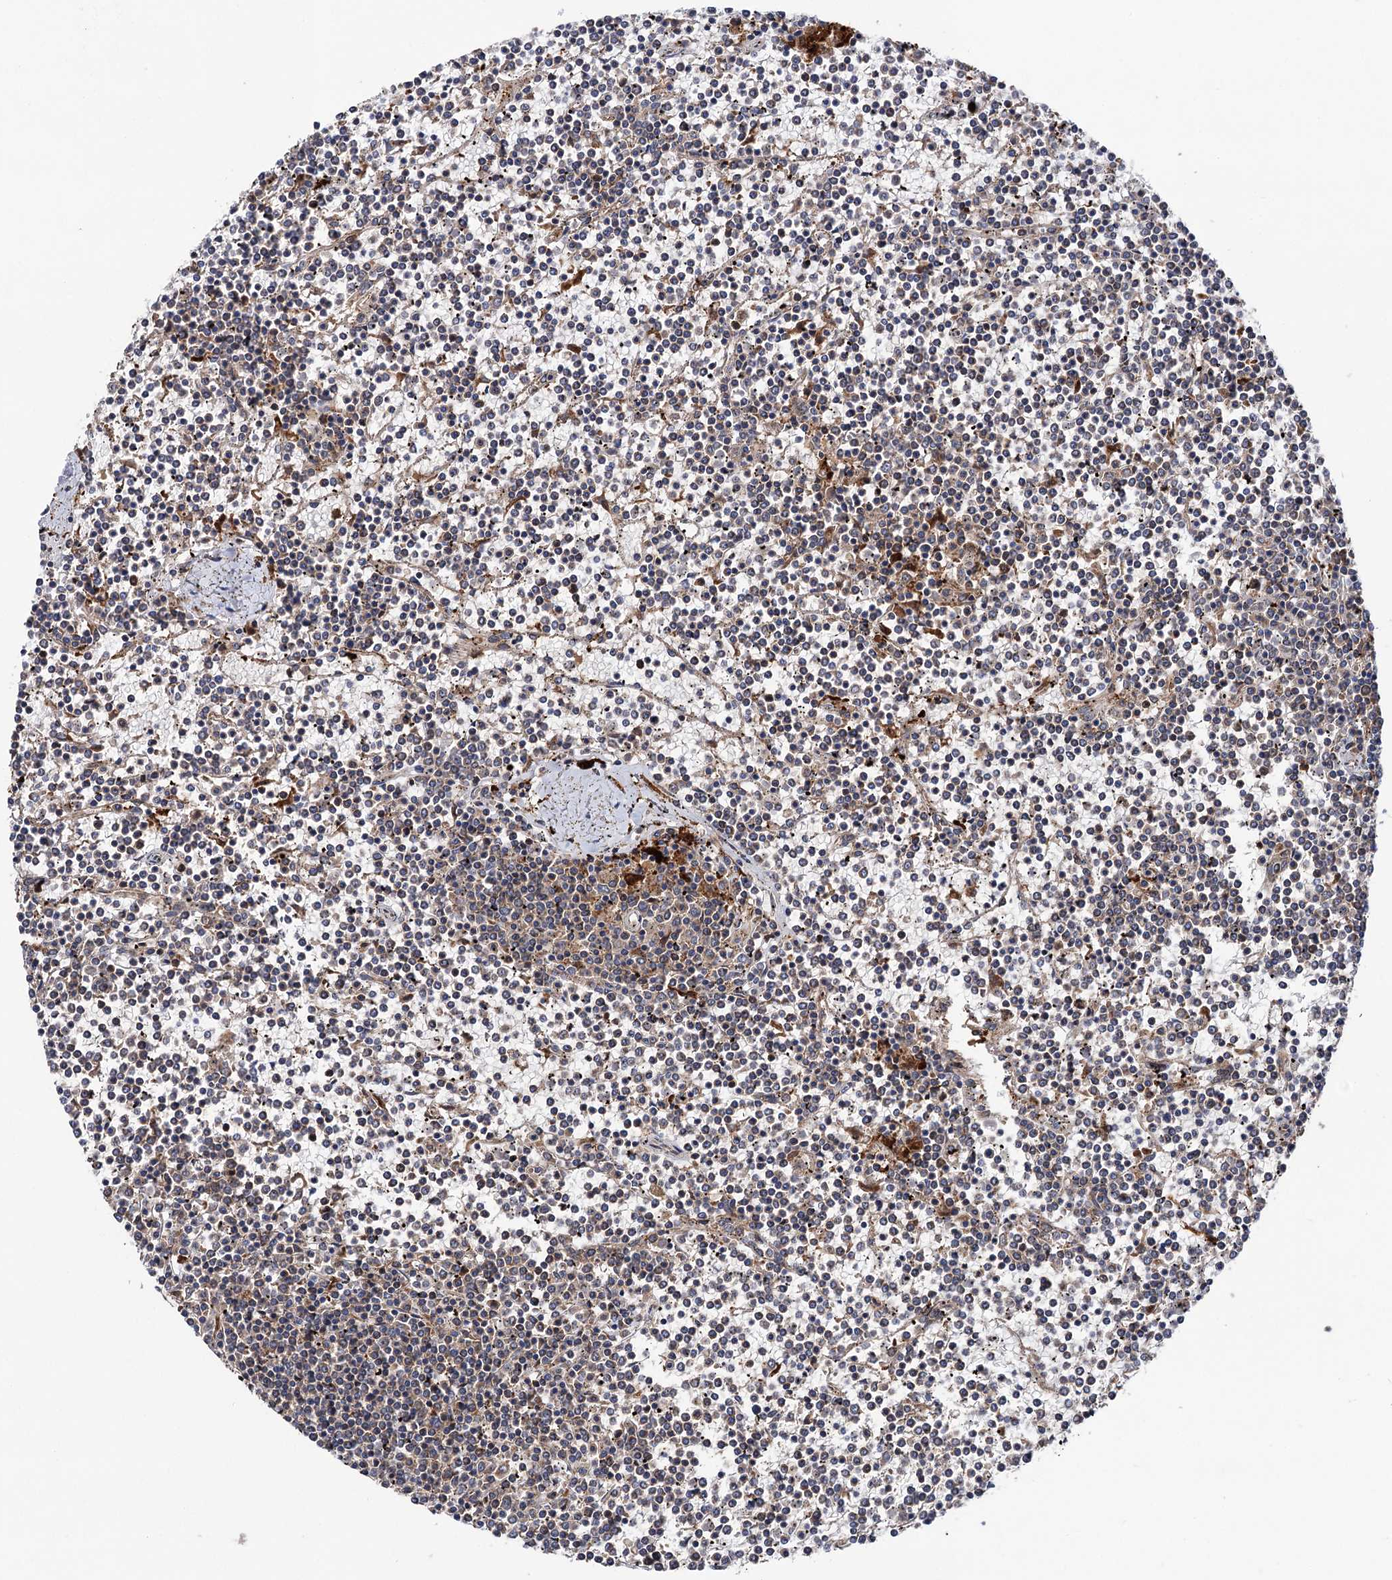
{"staining": {"intensity": "negative", "quantity": "none", "location": "none"}, "tissue": "lymphoma", "cell_type": "Tumor cells", "image_type": "cancer", "snomed": [{"axis": "morphology", "description": "Malignant lymphoma, non-Hodgkin's type, Low grade"}, {"axis": "topography", "description": "Spleen"}], "caption": "This is a histopathology image of immunohistochemistry staining of malignant lymphoma, non-Hodgkin's type (low-grade), which shows no staining in tumor cells.", "gene": "NAA25", "patient": {"sex": "female", "age": 19}}